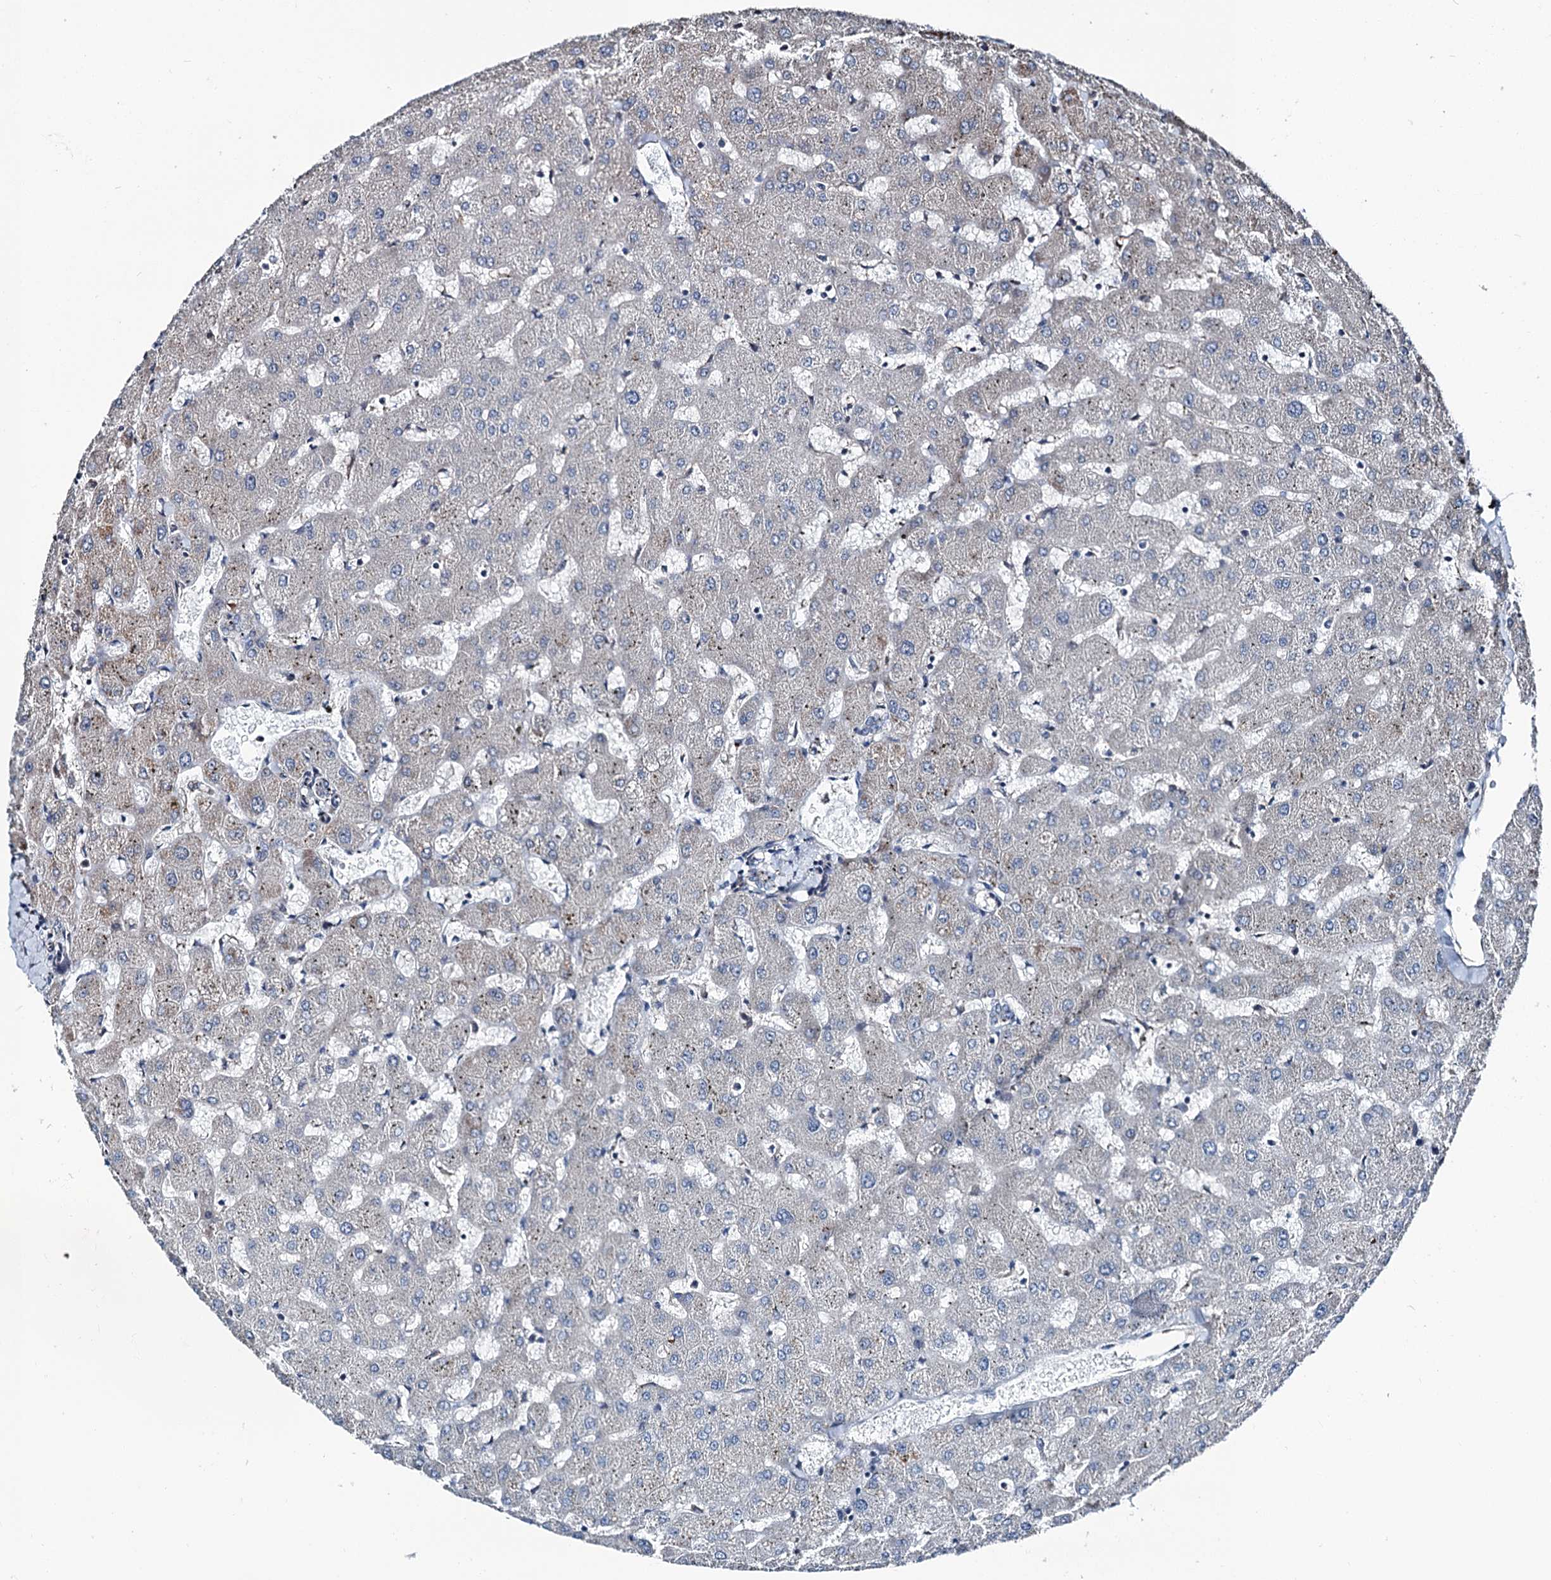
{"staining": {"intensity": "negative", "quantity": "none", "location": "none"}, "tissue": "liver", "cell_type": "Cholangiocytes", "image_type": "normal", "snomed": [{"axis": "morphology", "description": "Normal tissue, NOS"}, {"axis": "topography", "description": "Liver"}], "caption": "The micrograph shows no significant expression in cholangiocytes of liver.", "gene": "PSMD13", "patient": {"sex": "female", "age": 63}}